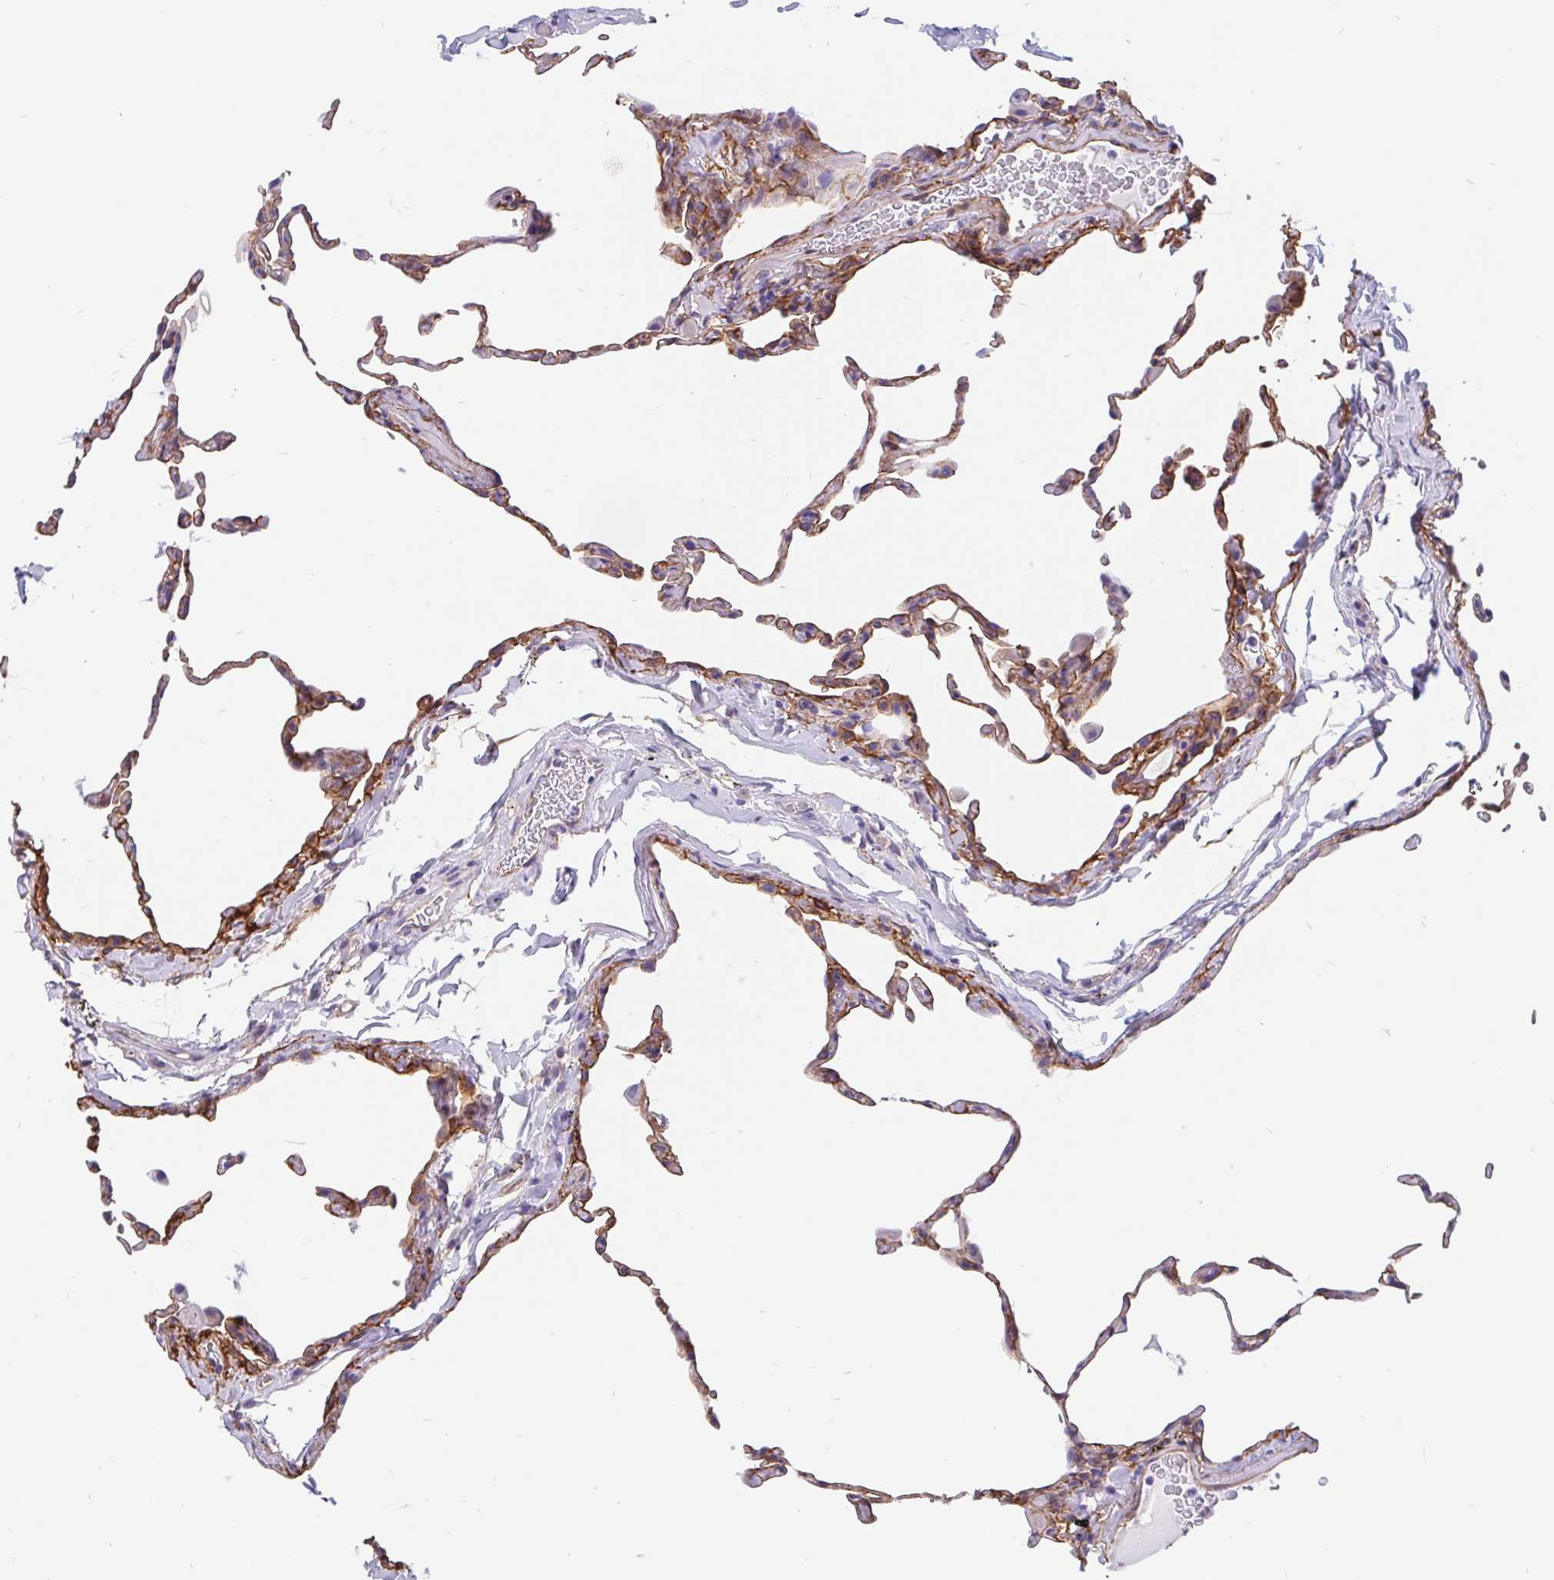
{"staining": {"intensity": "moderate", "quantity": "25%-75%", "location": "cytoplasmic/membranous"}, "tissue": "lung", "cell_type": "Alveolar cells", "image_type": "normal", "snomed": [{"axis": "morphology", "description": "Normal tissue, NOS"}, {"axis": "topography", "description": "Lung"}], "caption": "Moderate cytoplasmic/membranous expression is present in approximately 25%-75% of alveolar cells in benign lung.", "gene": "LIMCH1", "patient": {"sex": "female", "age": 57}}